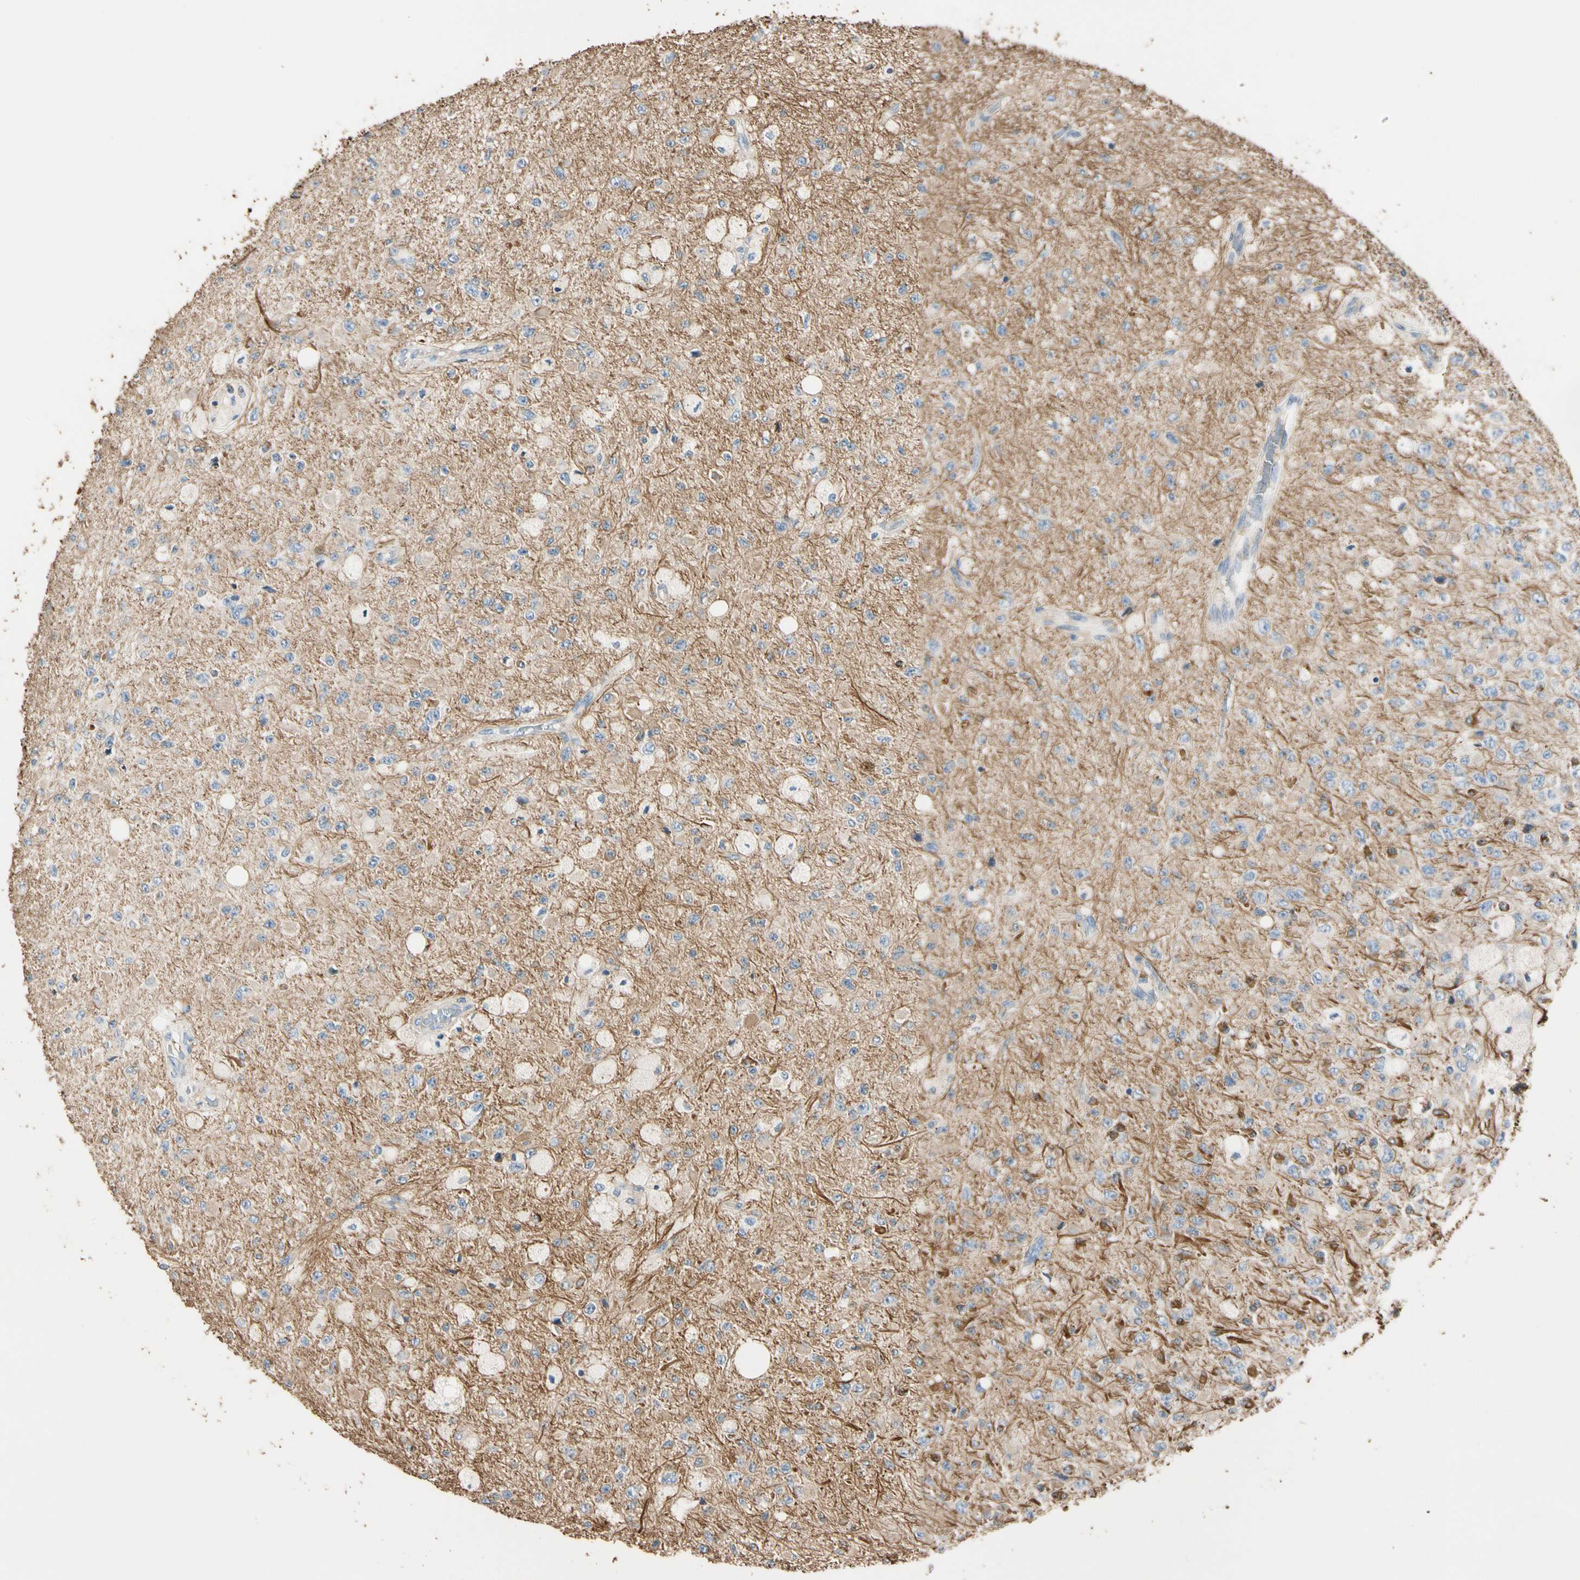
{"staining": {"intensity": "weak", "quantity": "25%-75%", "location": "cytoplasmic/membranous"}, "tissue": "glioma", "cell_type": "Tumor cells", "image_type": "cancer", "snomed": [{"axis": "morphology", "description": "Glioma, malignant, High grade"}, {"axis": "topography", "description": "pancreas cauda"}], "caption": "Glioma stained for a protein (brown) reveals weak cytoplasmic/membranous positive staining in about 25%-75% of tumor cells.", "gene": "GPR153", "patient": {"sex": "male", "age": 60}}